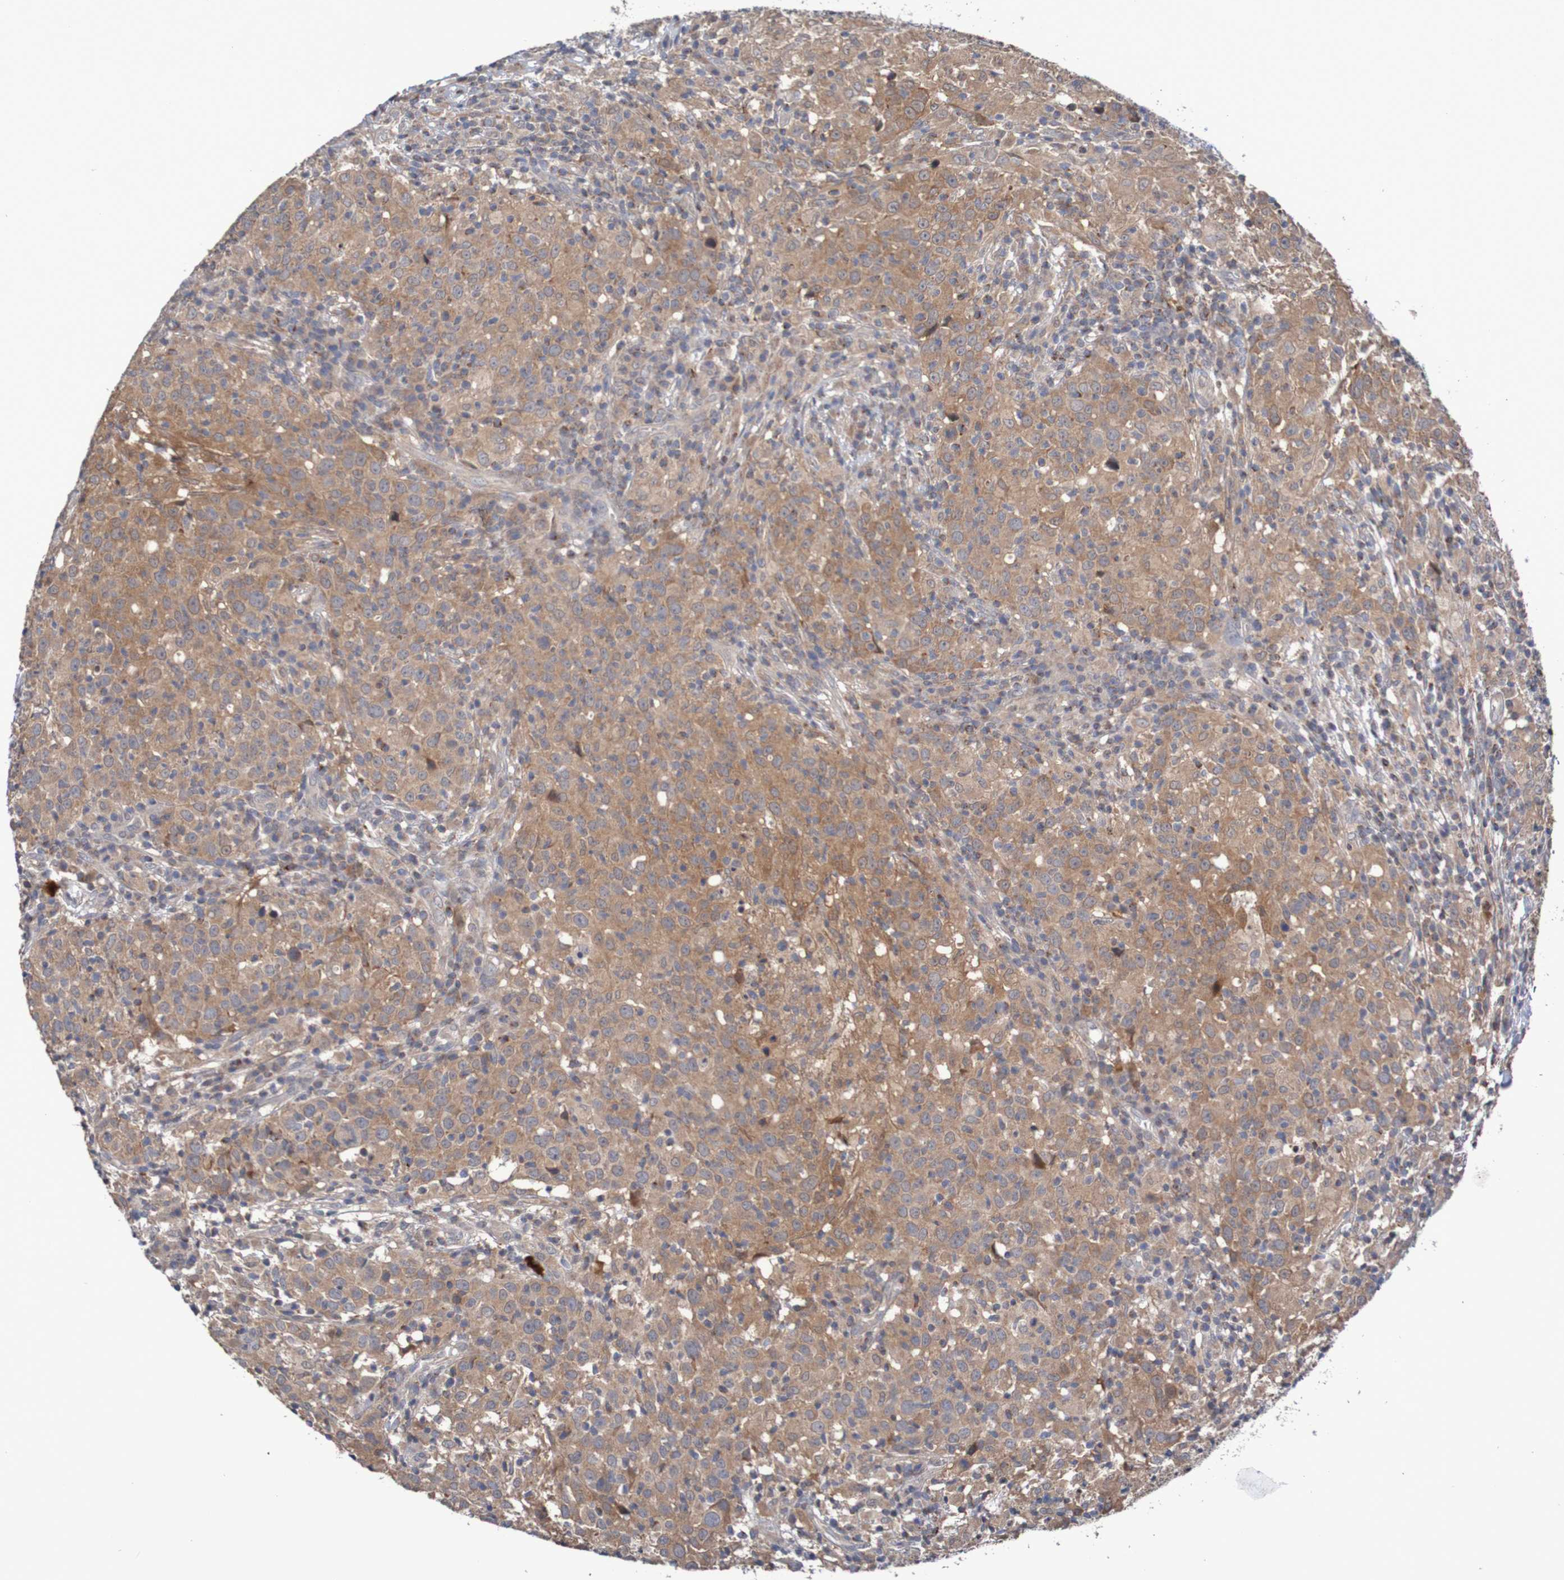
{"staining": {"intensity": "moderate", "quantity": "25%-75%", "location": "cytoplasmic/membranous"}, "tissue": "head and neck cancer", "cell_type": "Tumor cells", "image_type": "cancer", "snomed": [{"axis": "morphology", "description": "Adenocarcinoma, NOS"}, {"axis": "topography", "description": "Salivary gland"}, {"axis": "topography", "description": "Head-Neck"}], "caption": "Head and neck cancer stained with DAB immunohistochemistry demonstrates medium levels of moderate cytoplasmic/membranous staining in about 25%-75% of tumor cells. (DAB IHC, brown staining for protein, blue staining for nuclei).", "gene": "C3orf18", "patient": {"sex": "female", "age": 65}}